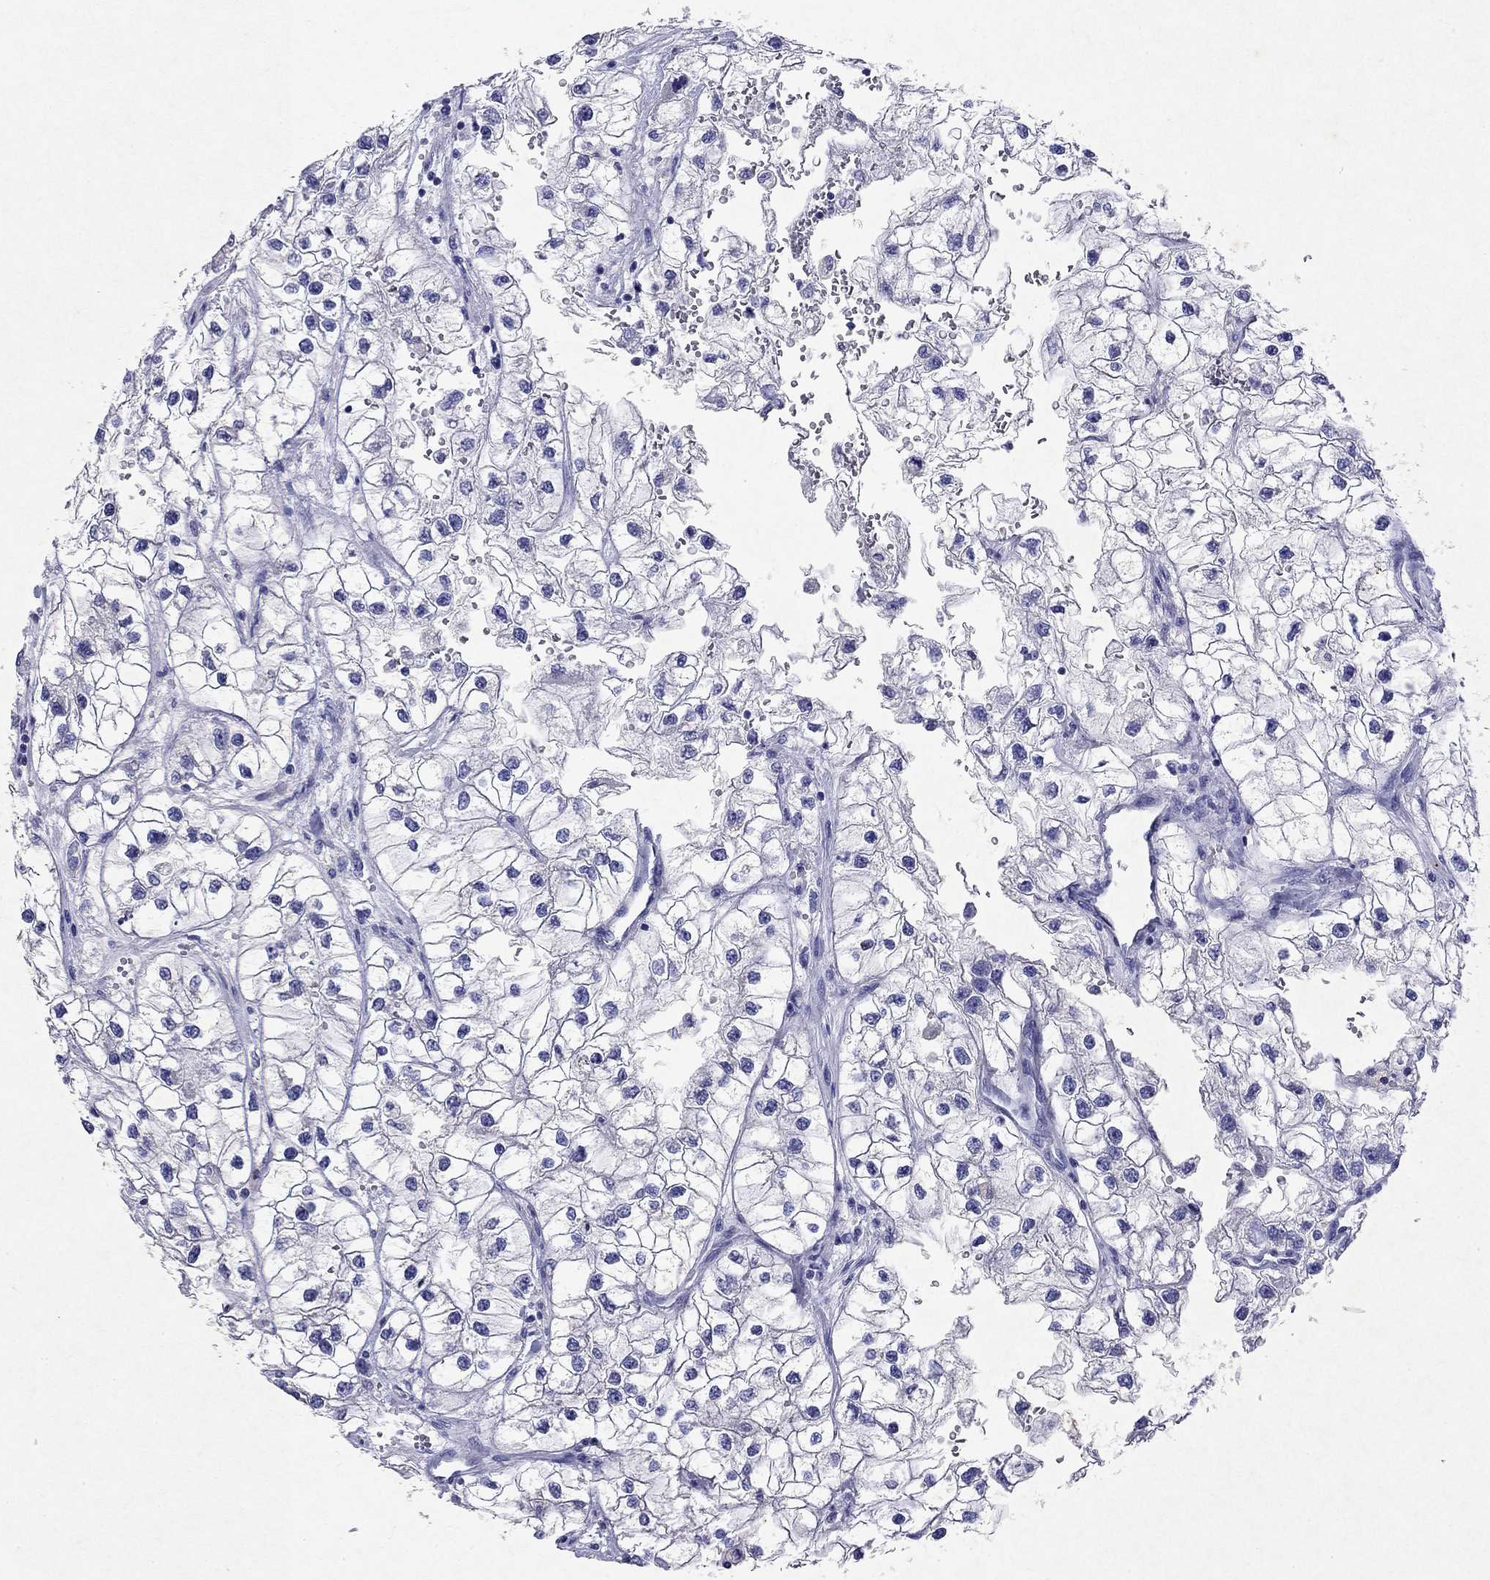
{"staining": {"intensity": "negative", "quantity": "none", "location": "none"}, "tissue": "renal cancer", "cell_type": "Tumor cells", "image_type": "cancer", "snomed": [{"axis": "morphology", "description": "Adenocarcinoma, NOS"}, {"axis": "topography", "description": "Kidney"}], "caption": "The photomicrograph exhibits no staining of tumor cells in adenocarcinoma (renal).", "gene": "ARMC12", "patient": {"sex": "male", "age": 59}}